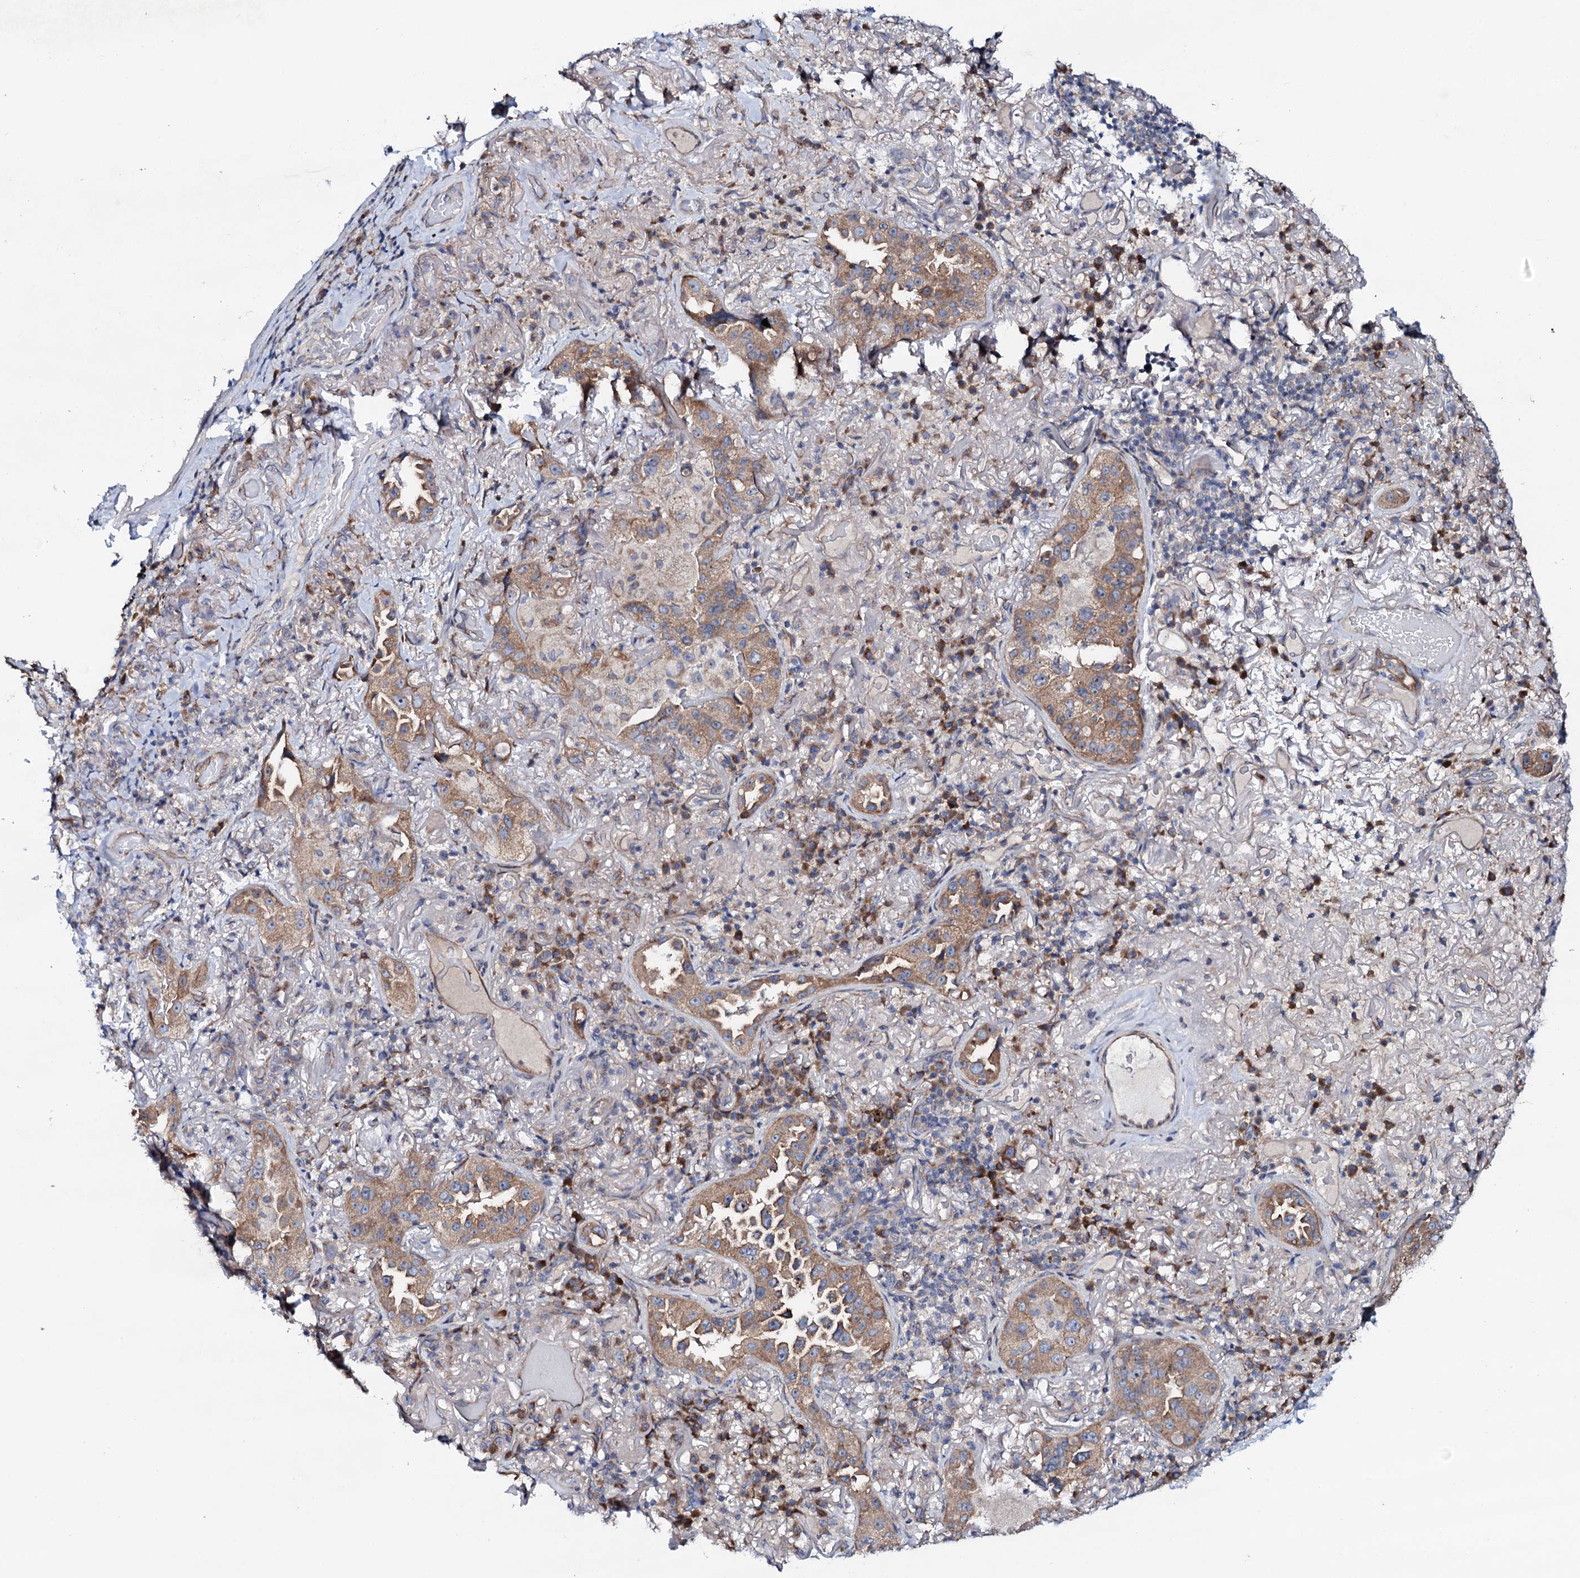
{"staining": {"intensity": "moderate", "quantity": ">75%", "location": "cytoplasmic/membranous"}, "tissue": "lung cancer", "cell_type": "Tumor cells", "image_type": "cancer", "snomed": [{"axis": "morphology", "description": "Adenocarcinoma, NOS"}, {"axis": "topography", "description": "Lung"}], "caption": "Lung cancer was stained to show a protein in brown. There is medium levels of moderate cytoplasmic/membranous positivity in approximately >75% of tumor cells.", "gene": "STARD13", "patient": {"sex": "female", "age": 69}}